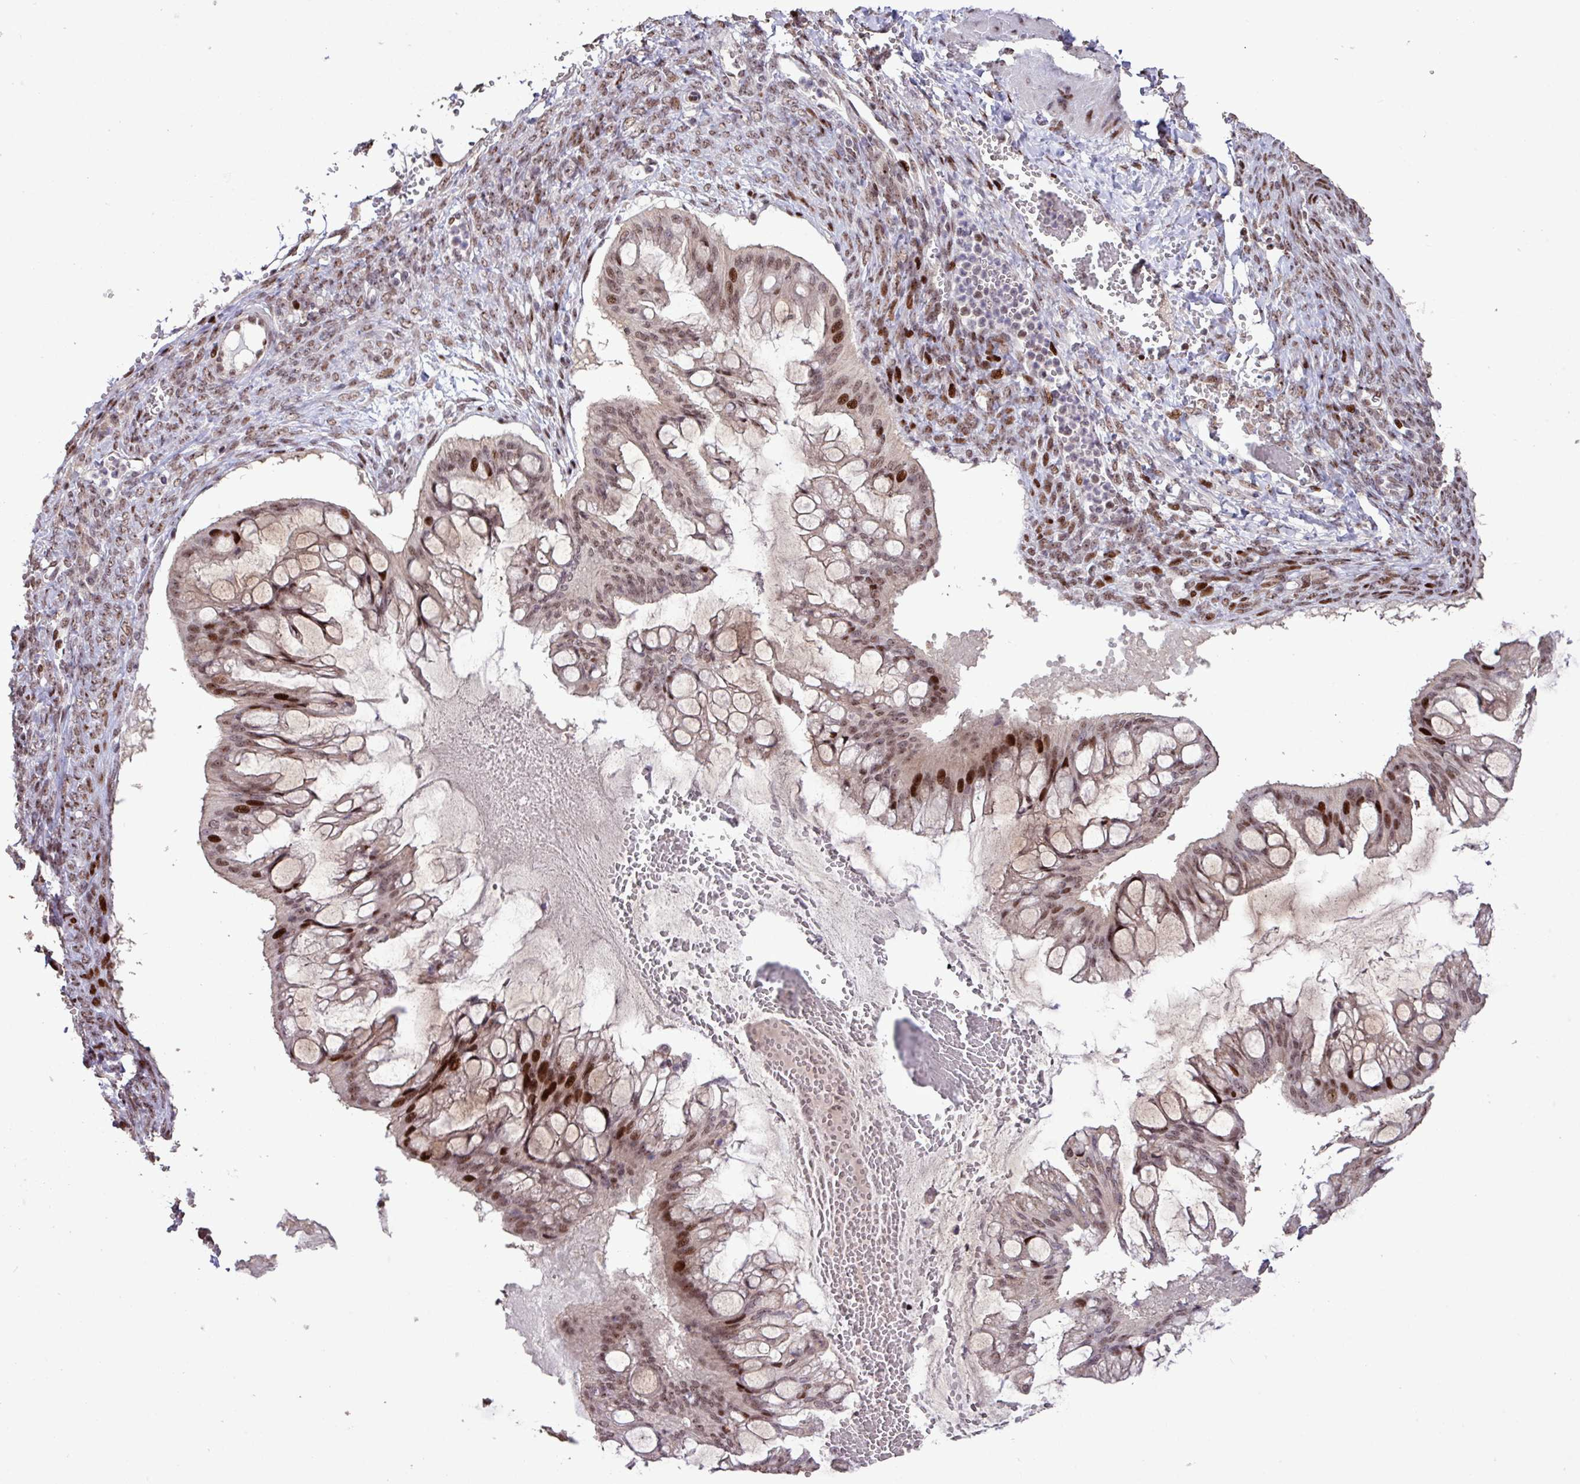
{"staining": {"intensity": "strong", "quantity": "25%-75%", "location": "nuclear"}, "tissue": "ovarian cancer", "cell_type": "Tumor cells", "image_type": "cancer", "snomed": [{"axis": "morphology", "description": "Cystadenocarcinoma, mucinous, NOS"}, {"axis": "topography", "description": "Ovary"}], "caption": "Immunohistochemical staining of ovarian cancer (mucinous cystadenocarcinoma) shows high levels of strong nuclear expression in approximately 25%-75% of tumor cells. The staining was performed using DAB (3,3'-diaminobenzidine), with brown indicating positive protein expression. Nuclei are stained blue with hematoxylin.", "gene": "ZNF709", "patient": {"sex": "female", "age": 73}}